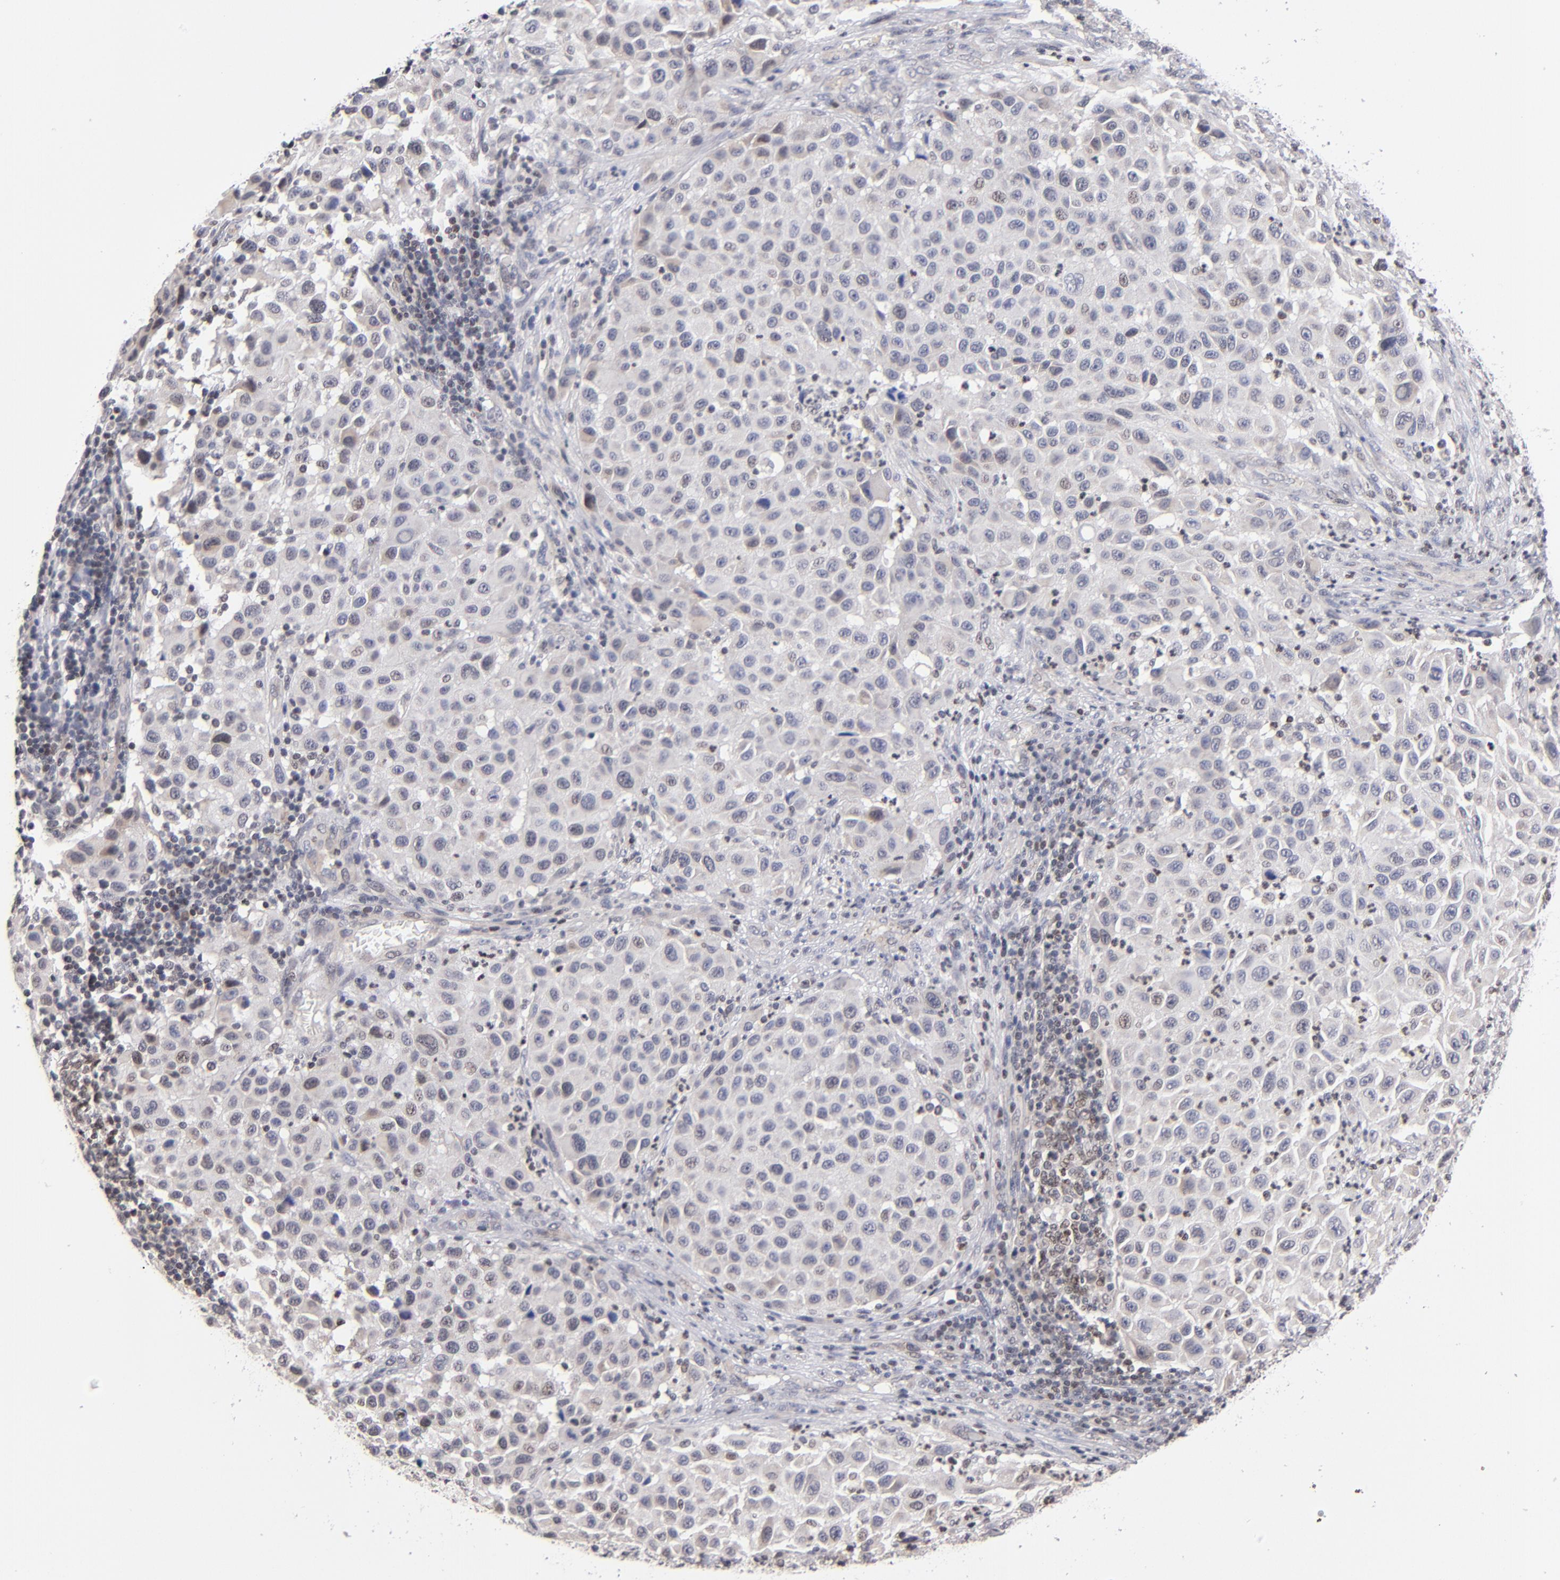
{"staining": {"intensity": "weak", "quantity": "<25%", "location": "nuclear"}, "tissue": "melanoma", "cell_type": "Tumor cells", "image_type": "cancer", "snomed": [{"axis": "morphology", "description": "Malignant melanoma, Metastatic site"}, {"axis": "topography", "description": "Lymph node"}], "caption": "Human malignant melanoma (metastatic site) stained for a protein using immunohistochemistry (IHC) displays no positivity in tumor cells.", "gene": "ODF2", "patient": {"sex": "male", "age": 61}}